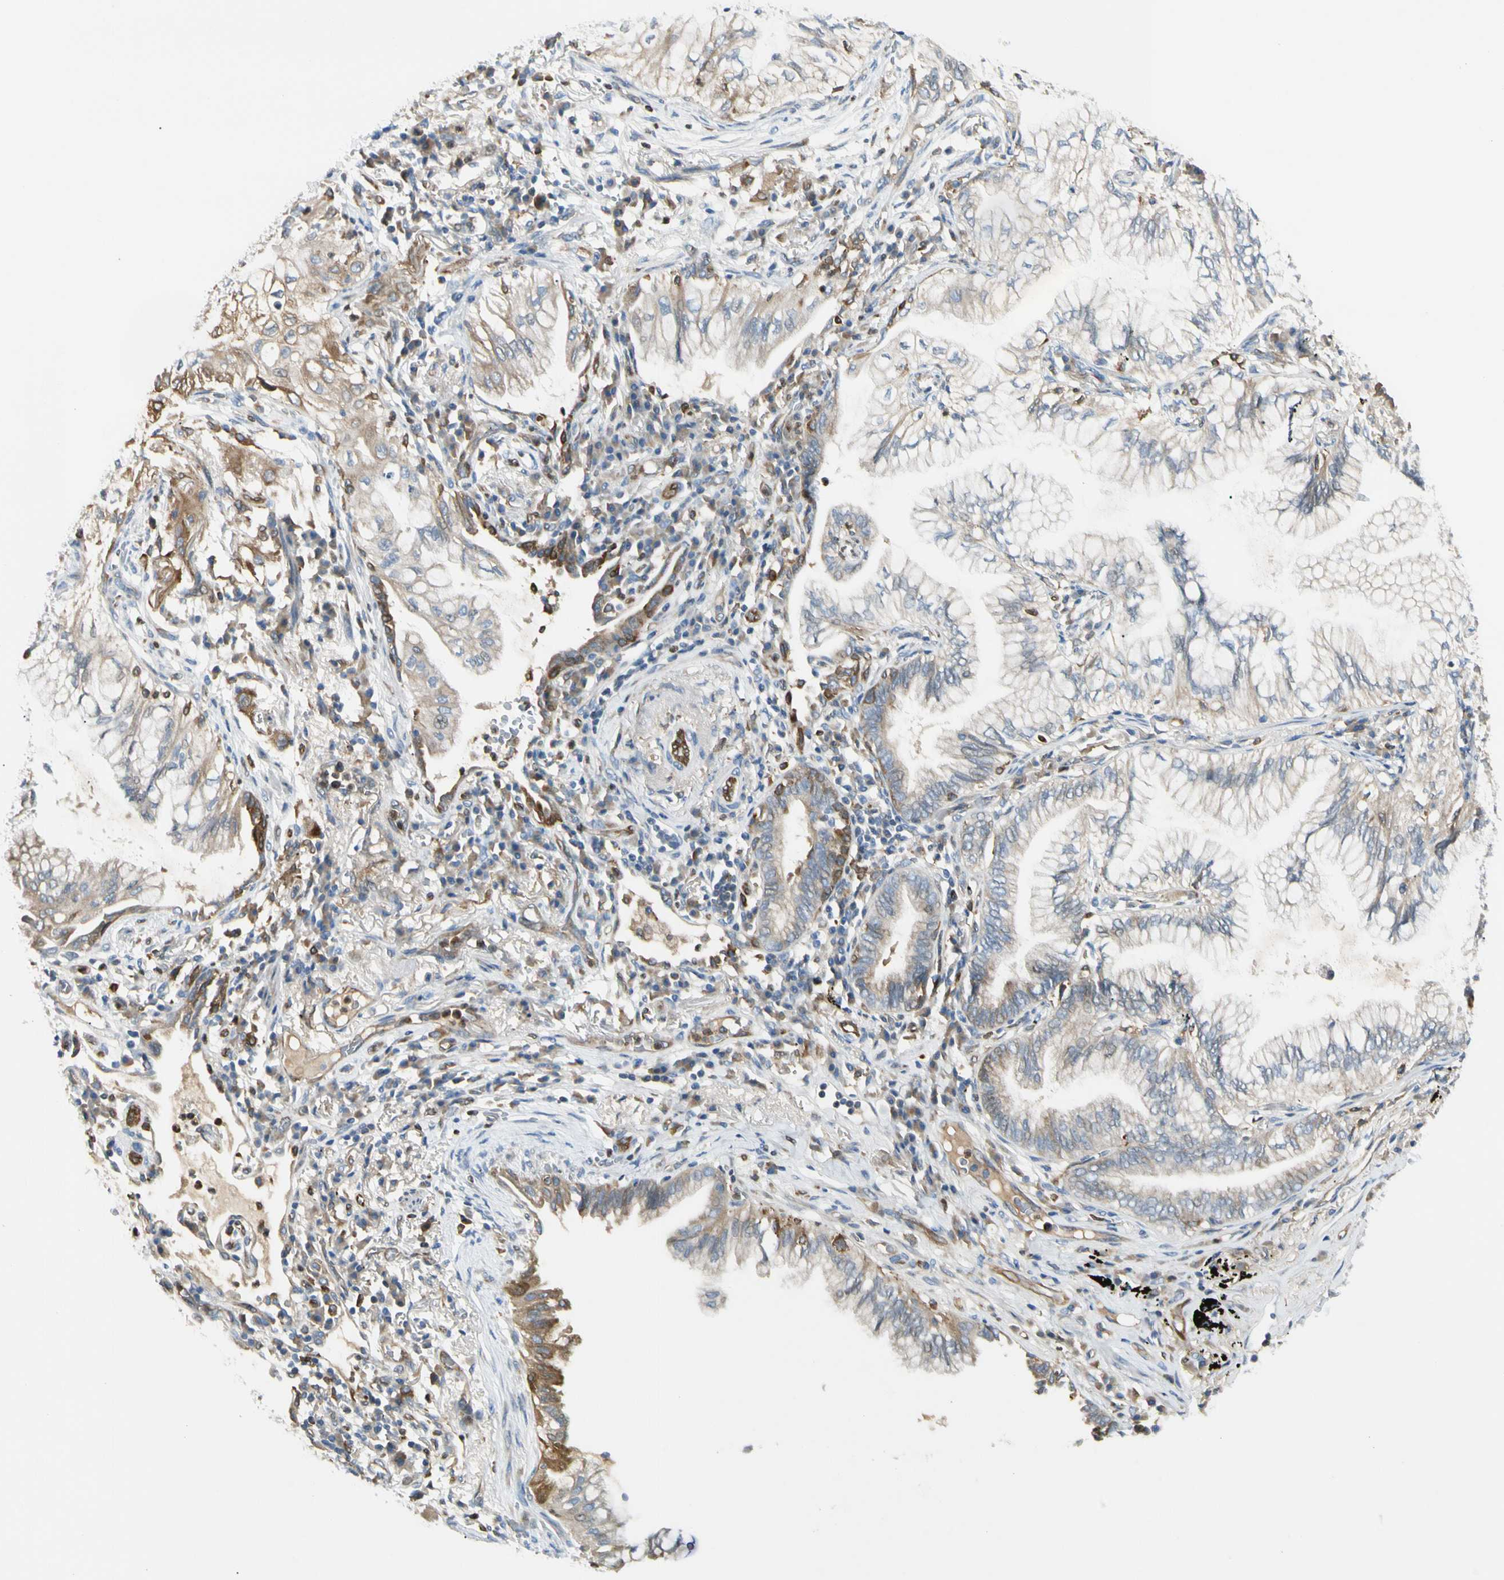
{"staining": {"intensity": "negative", "quantity": "none", "location": "none"}, "tissue": "lung cancer", "cell_type": "Tumor cells", "image_type": "cancer", "snomed": [{"axis": "morphology", "description": "Adenocarcinoma, NOS"}, {"axis": "topography", "description": "Lung"}], "caption": "This is an immunohistochemistry (IHC) histopathology image of lung cancer (adenocarcinoma). There is no expression in tumor cells.", "gene": "LPCAT2", "patient": {"sex": "female", "age": 70}}